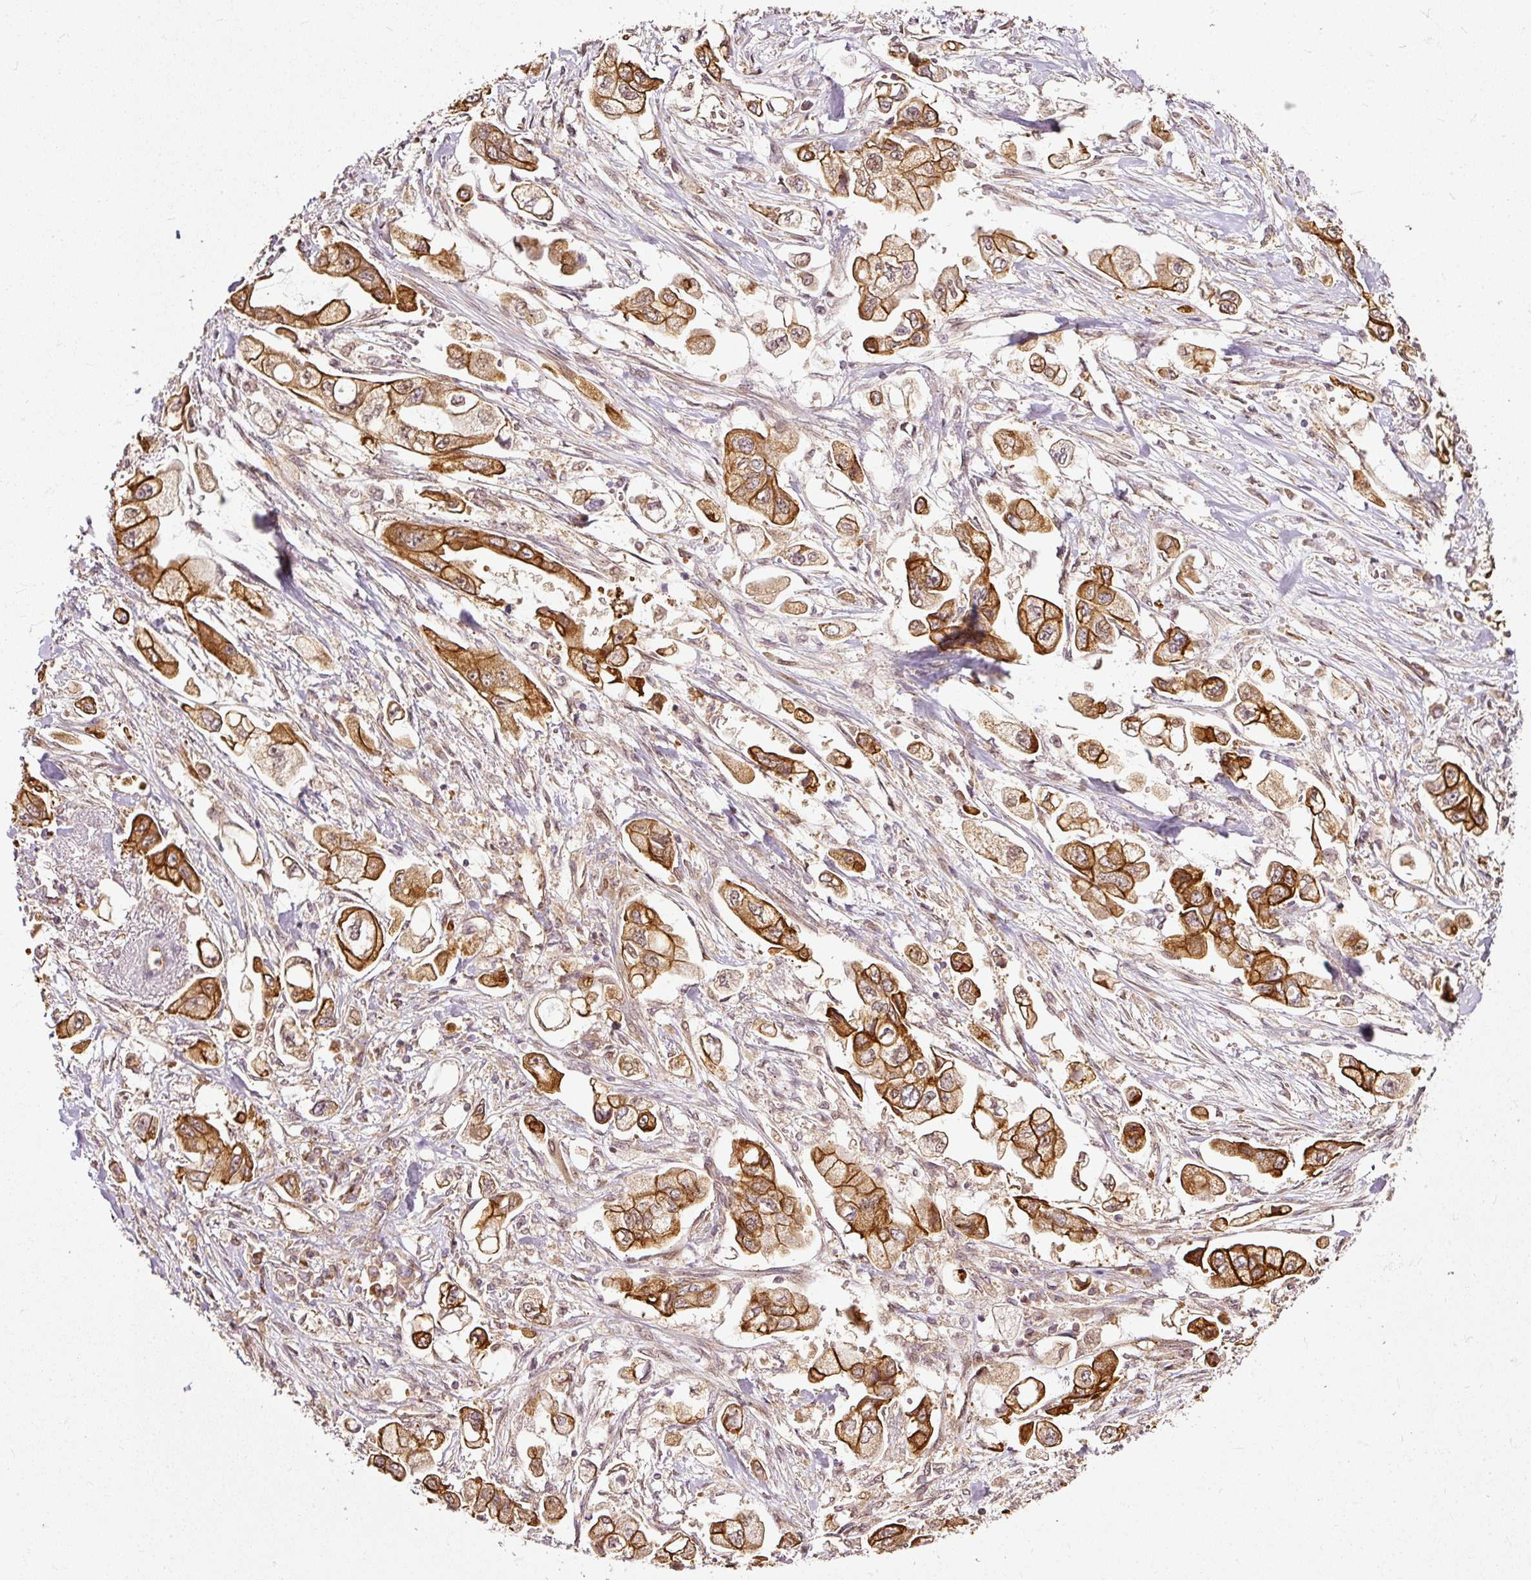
{"staining": {"intensity": "strong", "quantity": ">75%", "location": "cytoplasmic/membranous"}, "tissue": "stomach cancer", "cell_type": "Tumor cells", "image_type": "cancer", "snomed": [{"axis": "morphology", "description": "Adenocarcinoma, NOS"}, {"axis": "topography", "description": "Stomach"}], "caption": "A brown stain highlights strong cytoplasmic/membranous positivity of a protein in stomach cancer tumor cells.", "gene": "MIF4GD", "patient": {"sex": "male", "age": 62}}